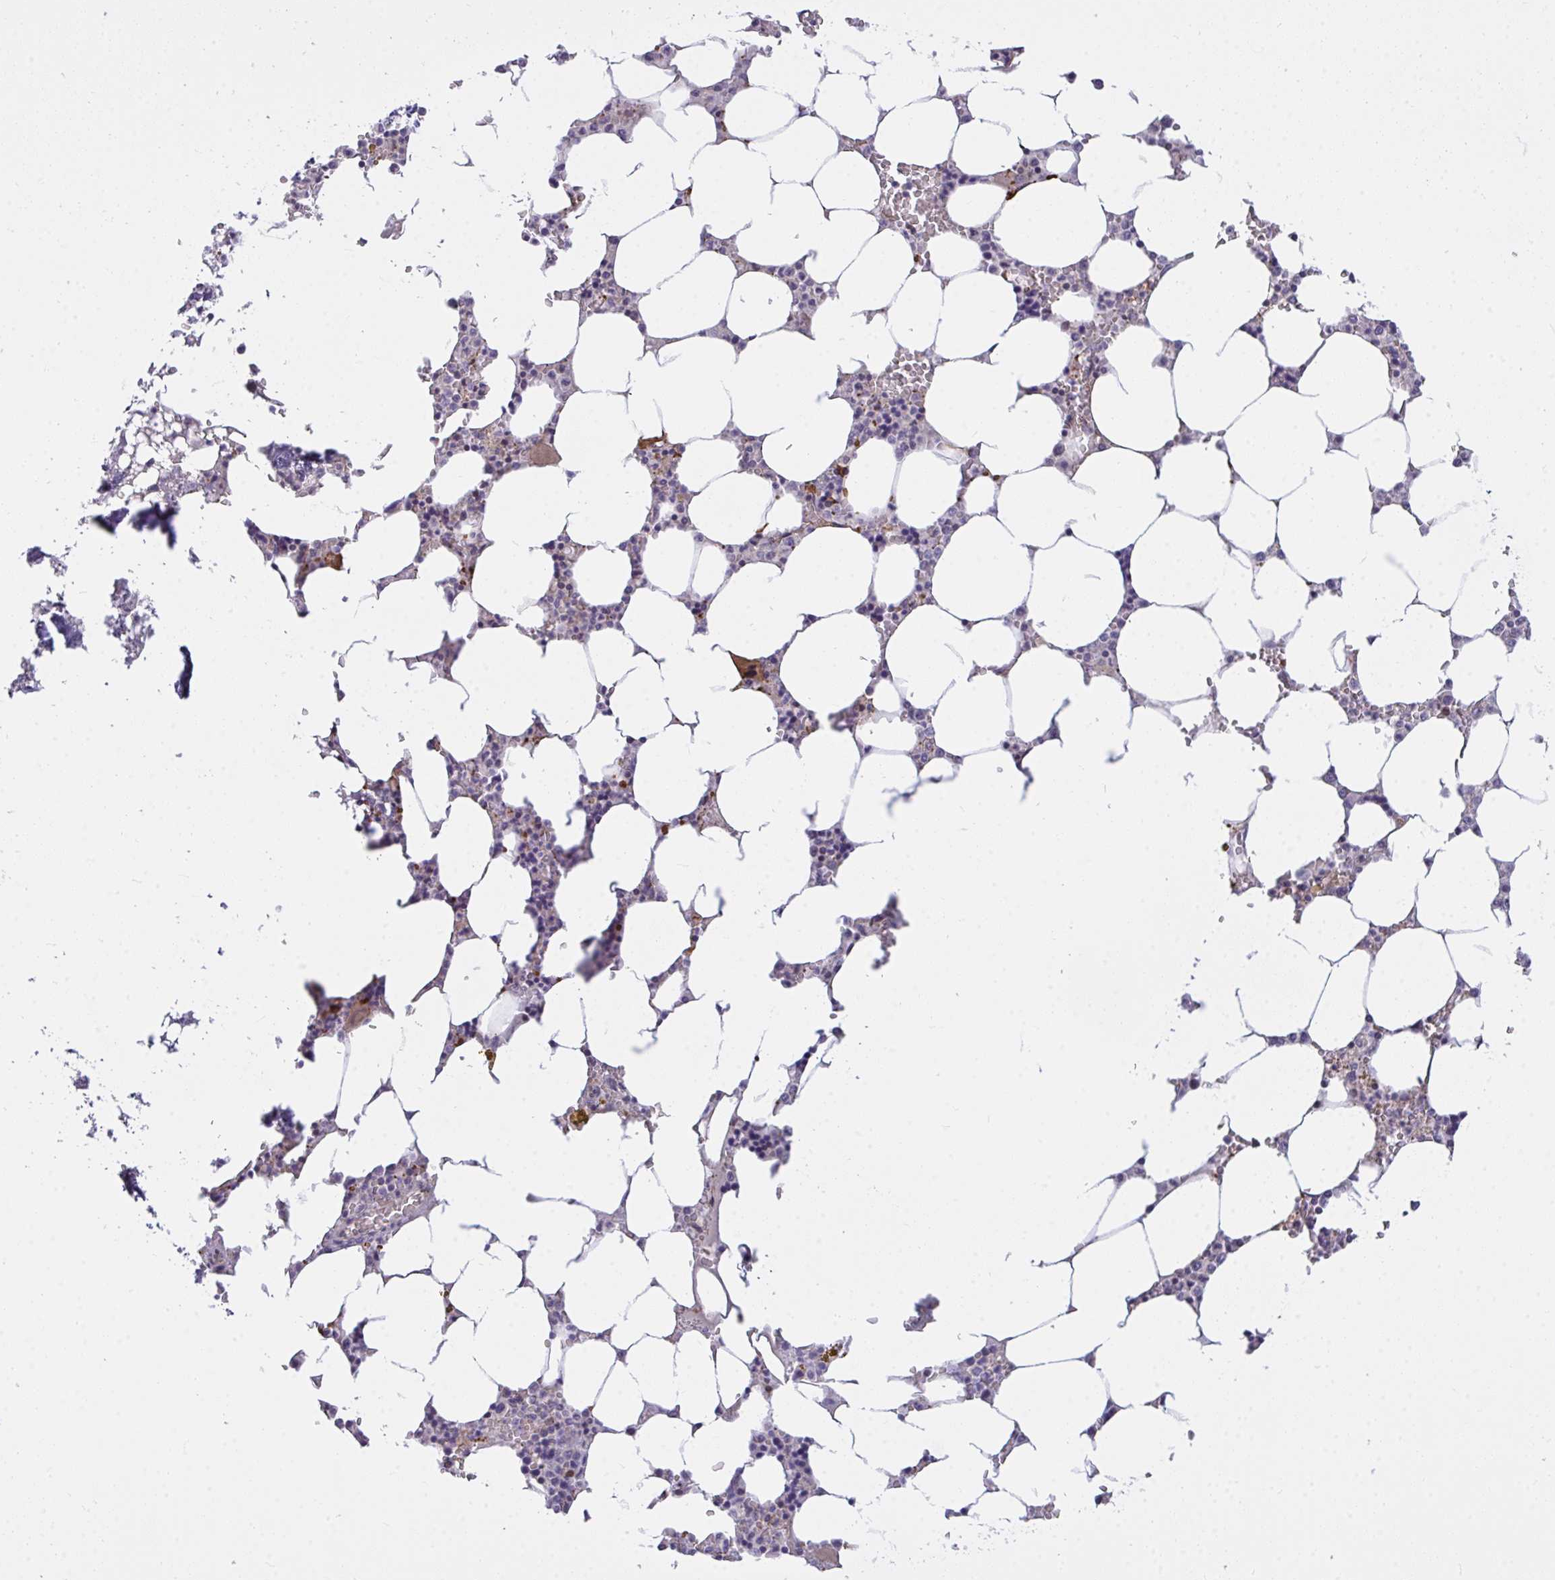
{"staining": {"intensity": "moderate", "quantity": "<25%", "location": "cytoplasmic/membranous"}, "tissue": "bone marrow", "cell_type": "Hematopoietic cells", "image_type": "normal", "snomed": [{"axis": "morphology", "description": "Normal tissue, NOS"}, {"axis": "topography", "description": "Bone marrow"}], "caption": "High-power microscopy captured an immunohistochemistry photomicrograph of benign bone marrow, revealing moderate cytoplasmic/membranous positivity in about <25% of hematopoietic cells.", "gene": "SEMA6B", "patient": {"sex": "male", "age": 64}}